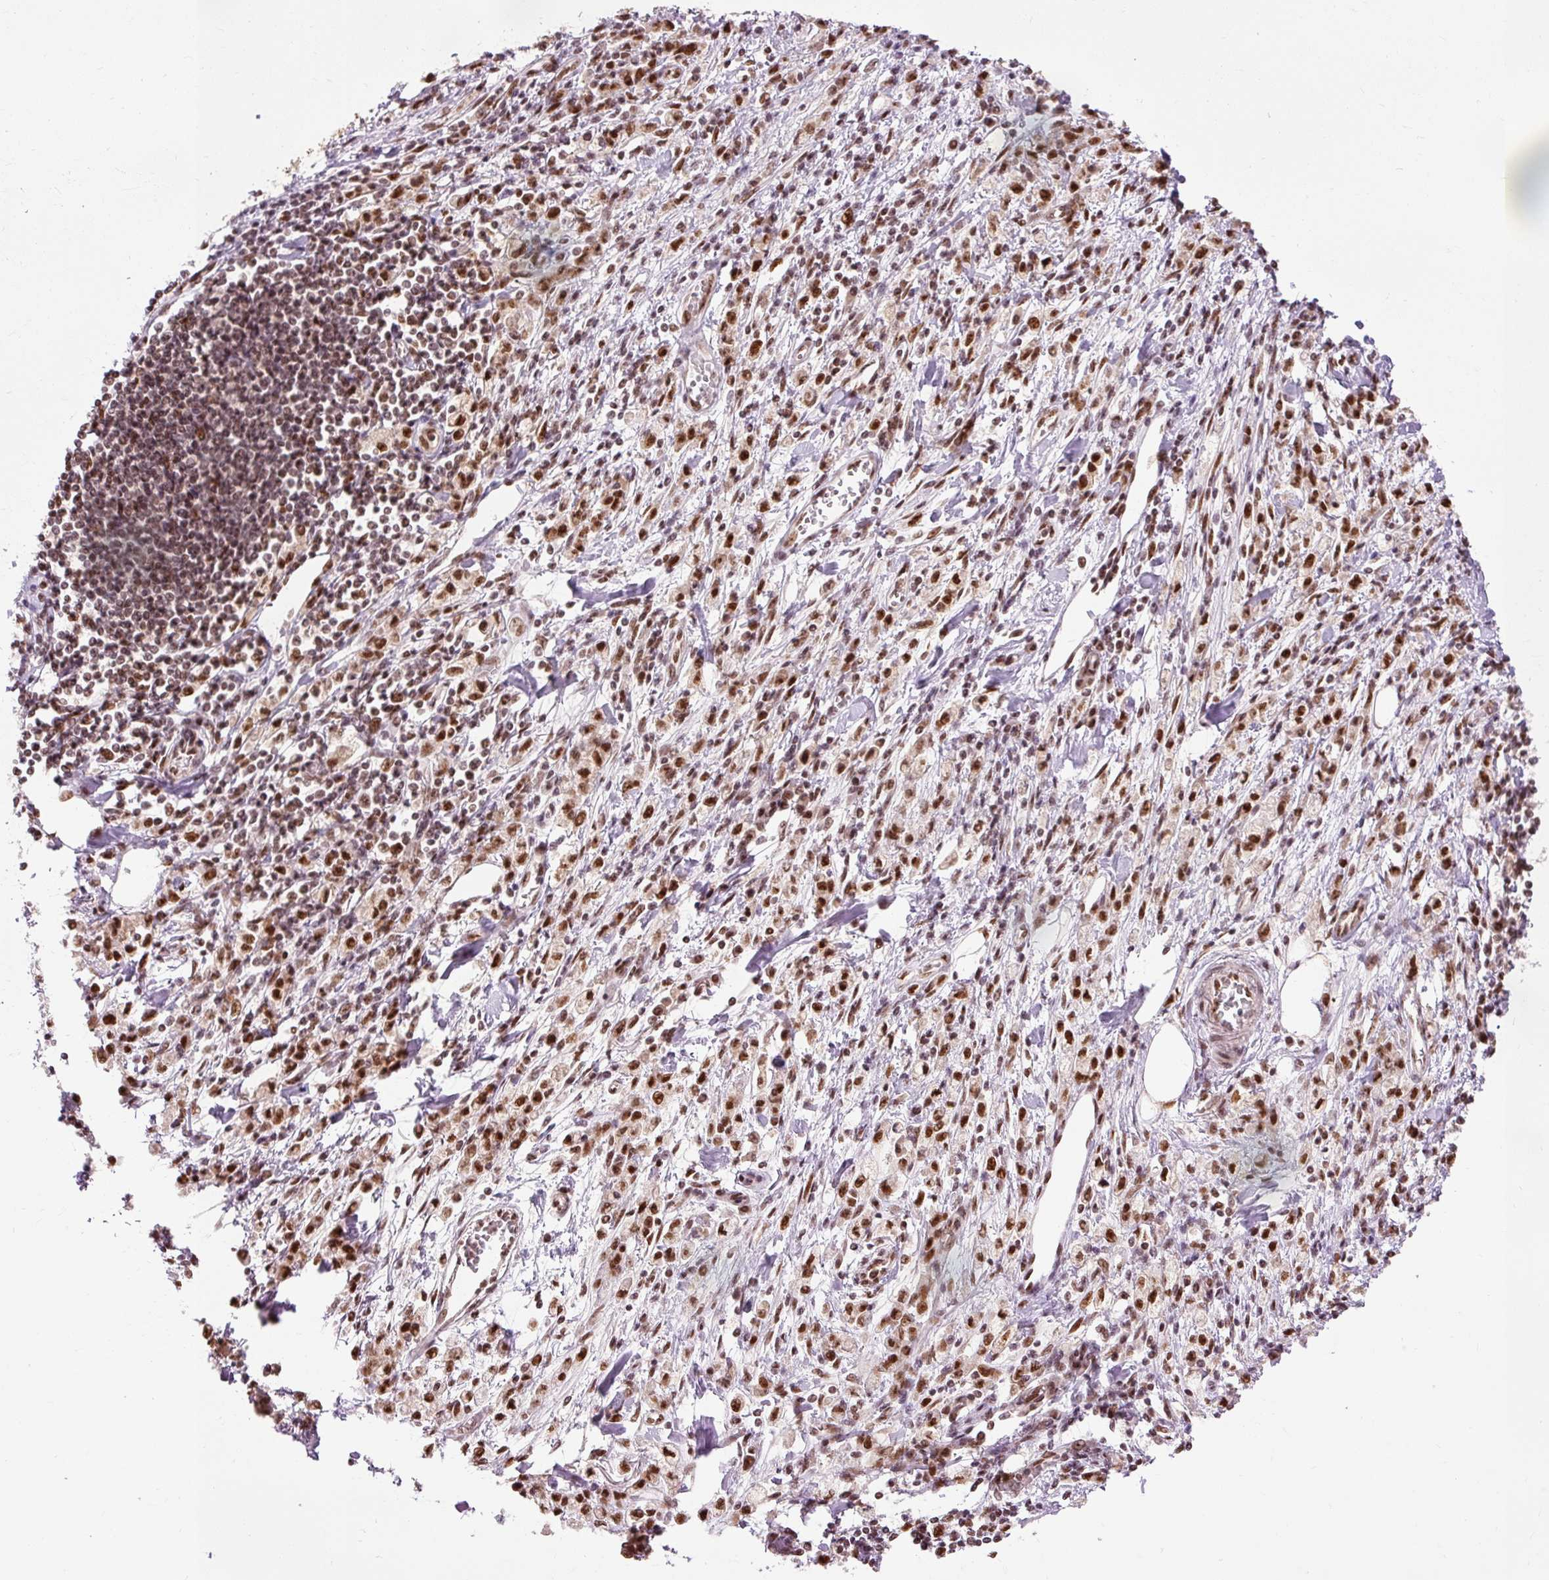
{"staining": {"intensity": "strong", "quantity": ">75%", "location": "nuclear"}, "tissue": "stomach cancer", "cell_type": "Tumor cells", "image_type": "cancer", "snomed": [{"axis": "morphology", "description": "Adenocarcinoma, NOS"}, {"axis": "topography", "description": "Stomach"}], "caption": "Protein analysis of stomach adenocarcinoma tissue reveals strong nuclear positivity in about >75% of tumor cells.", "gene": "ZBTB44", "patient": {"sex": "male", "age": 77}}